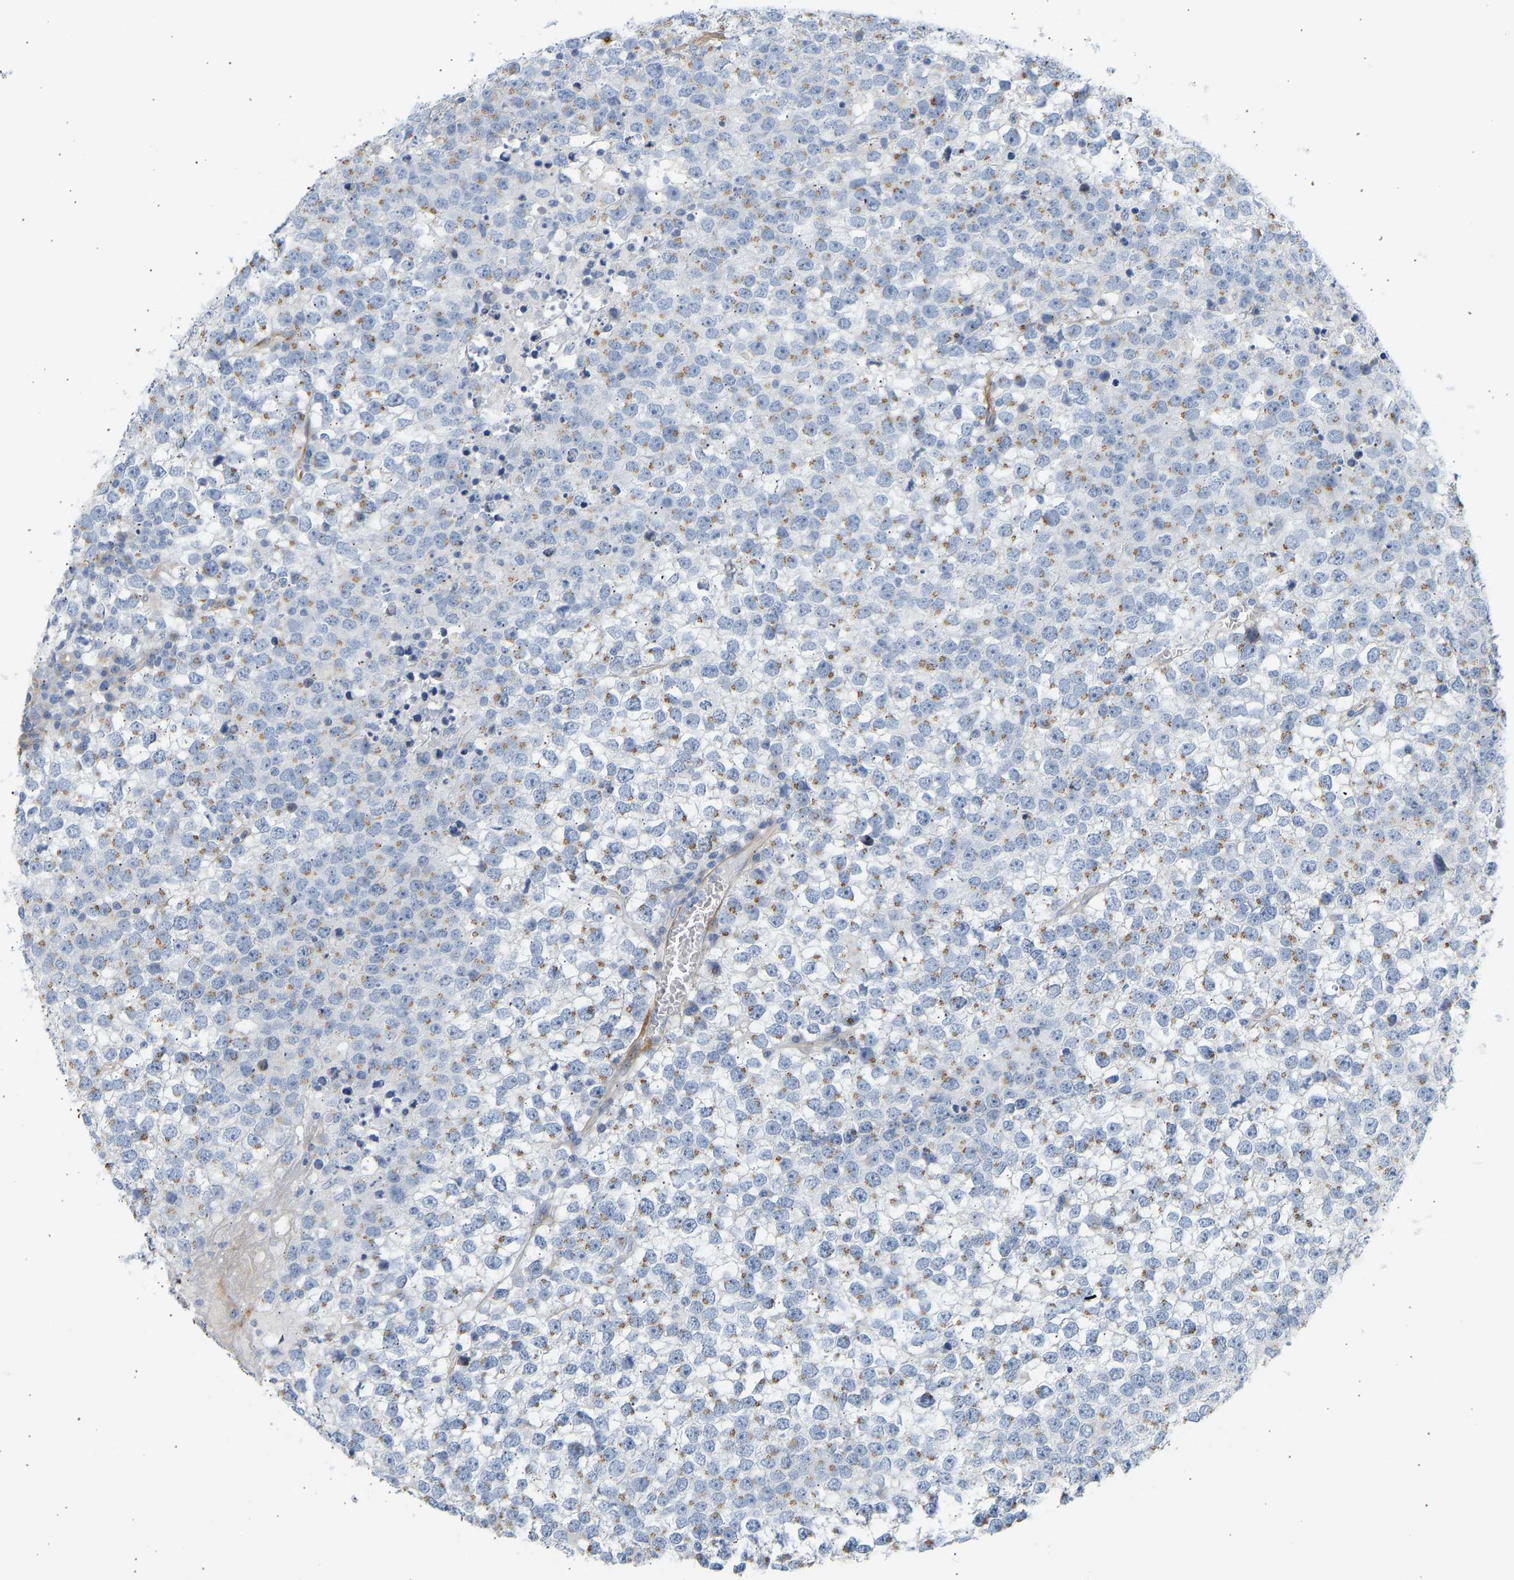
{"staining": {"intensity": "moderate", "quantity": "<25%", "location": "cytoplasmic/membranous"}, "tissue": "testis cancer", "cell_type": "Tumor cells", "image_type": "cancer", "snomed": [{"axis": "morphology", "description": "Seminoma, NOS"}, {"axis": "topography", "description": "Testis"}], "caption": "IHC micrograph of human testis cancer (seminoma) stained for a protein (brown), which reveals low levels of moderate cytoplasmic/membranous positivity in about <25% of tumor cells.", "gene": "SLC30A7", "patient": {"sex": "male", "age": 65}}